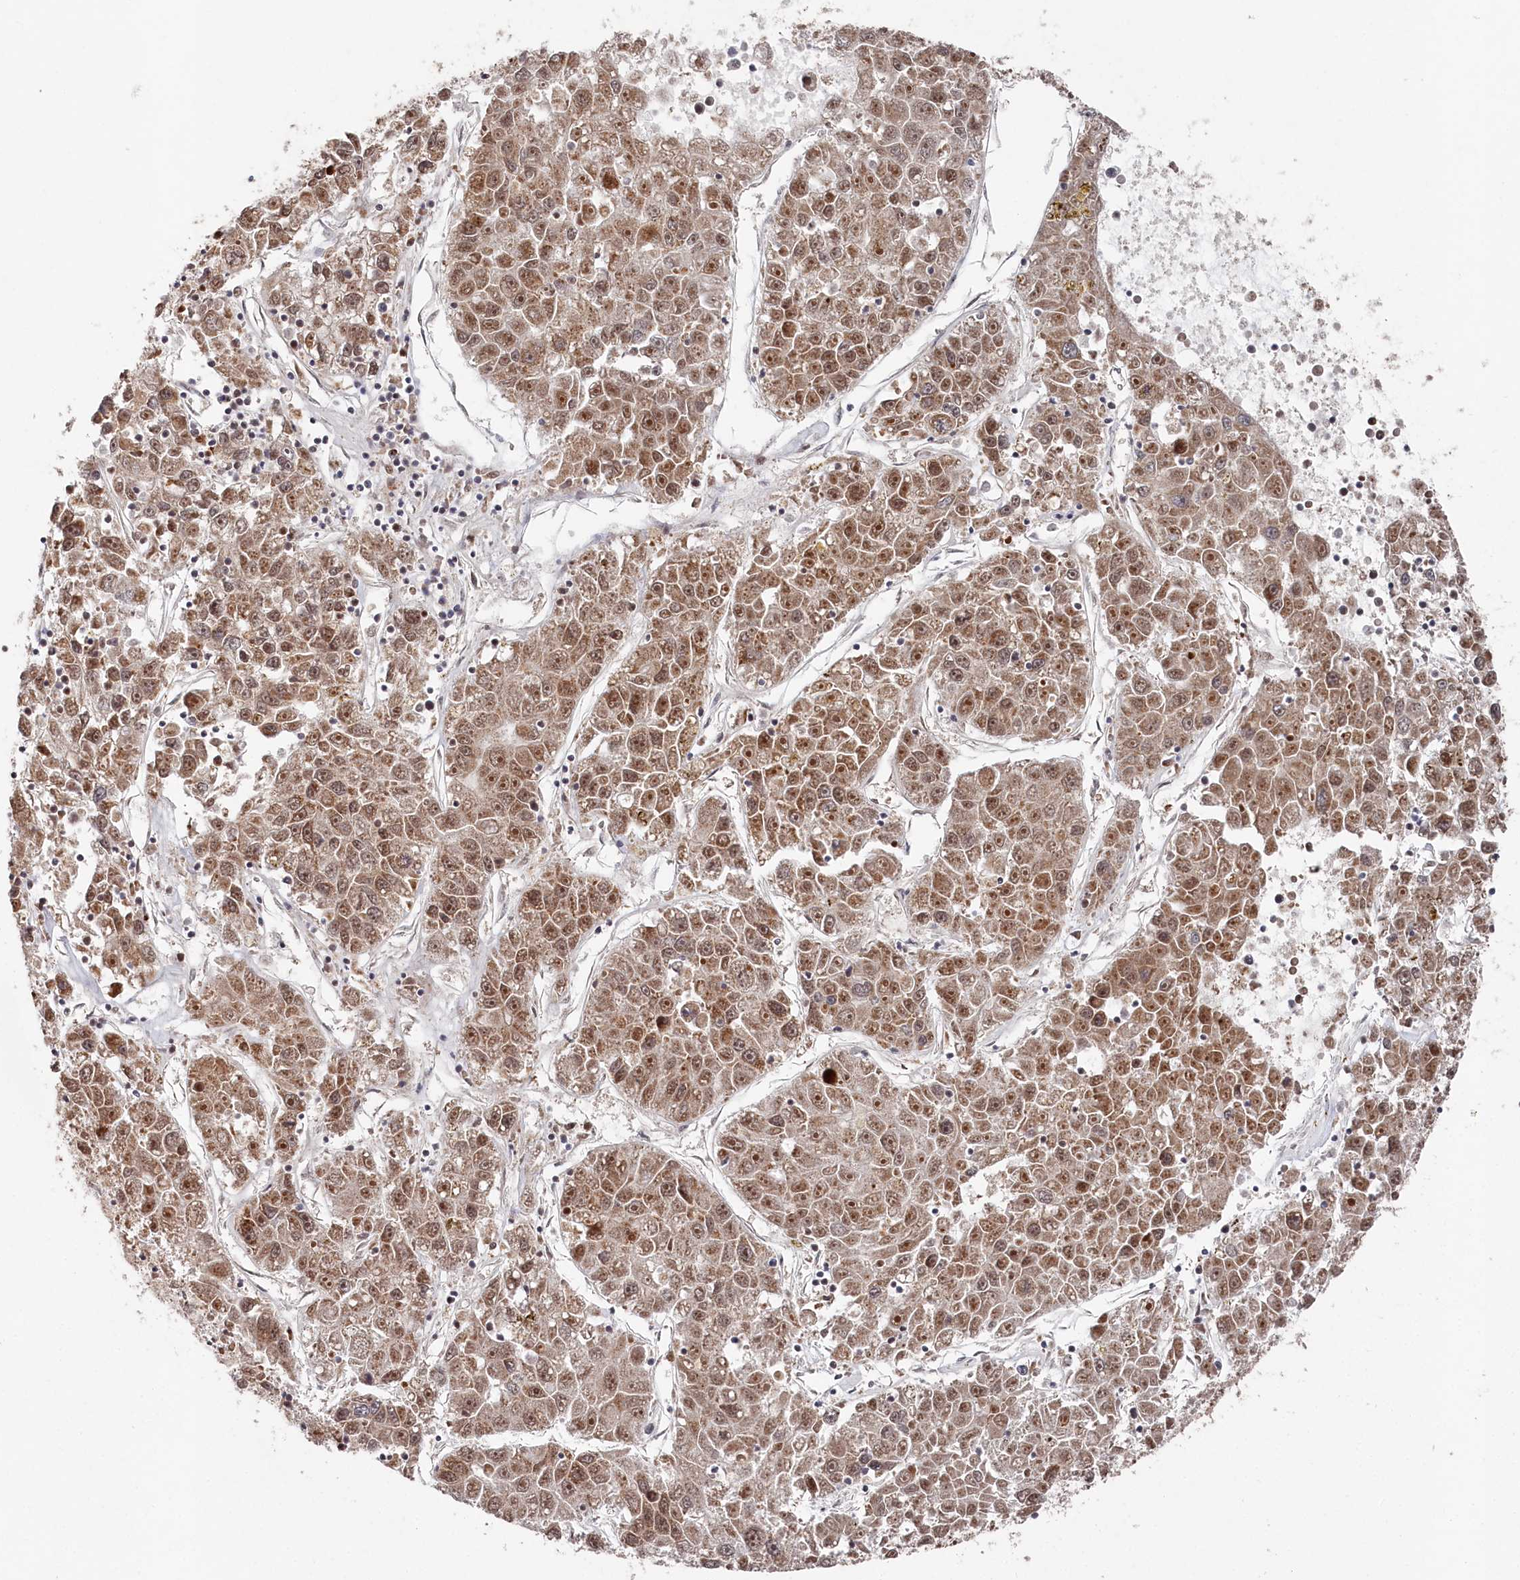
{"staining": {"intensity": "moderate", "quantity": ">75%", "location": "cytoplasmic/membranous,nuclear"}, "tissue": "liver cancer", "cell_type": "Tumor cells", "image_type": "cancer", "snomed": [{"axis": "morphology", "description": "Carcinoma, Hepatocellular, NOS"}, {"axis": "topography", "description": "Liver"}], "caption": "The micrograph reveals immunohistochemical staining of liver hepatocellular carcinoma. There is moderate cytoplasmic/membranous and nuclear staining is seen in approximately >75% of tumor cells.", "gene": "WAPL", "patient": {"sex": "male", "age": 49}}